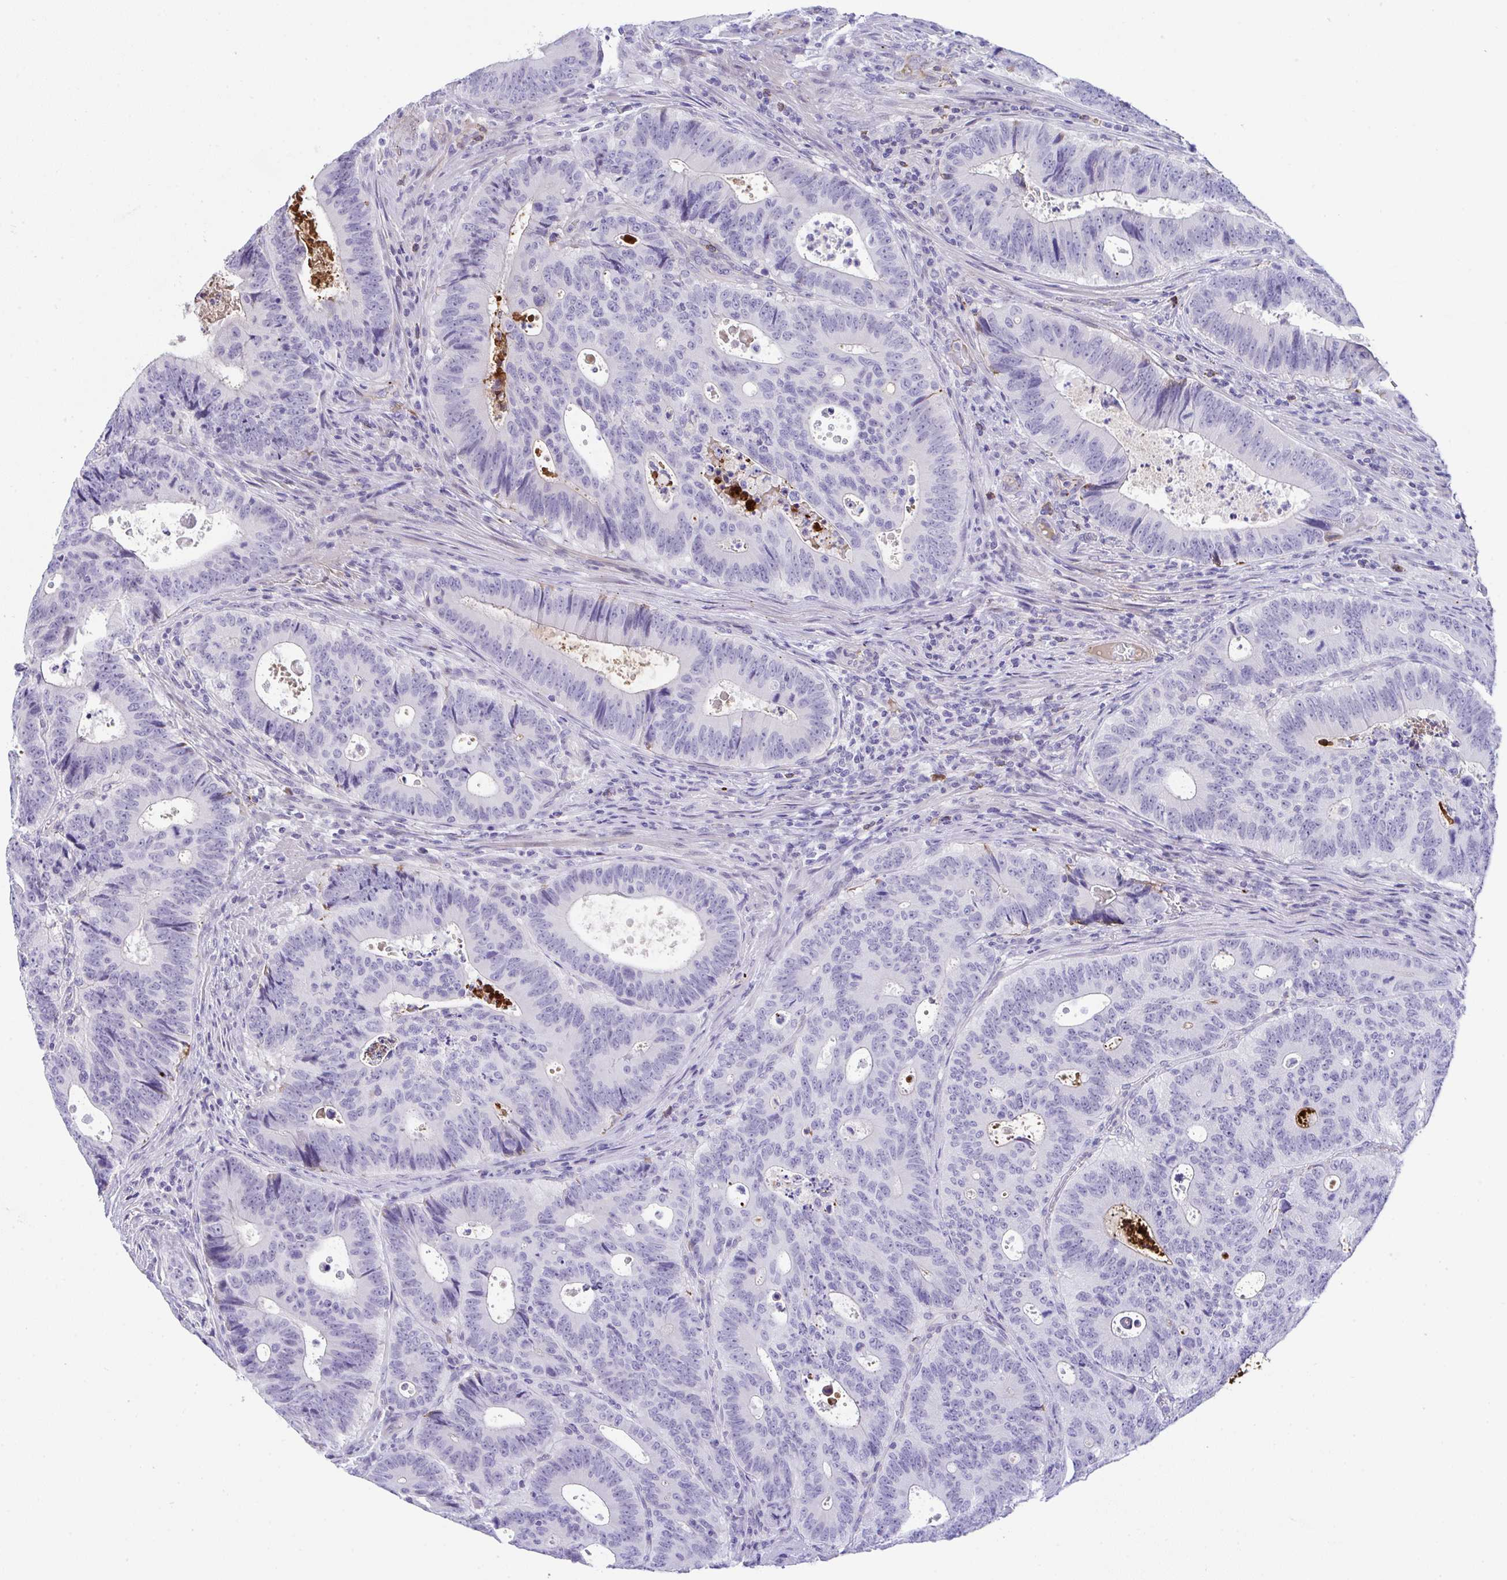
{"staining": {"intensity": "negative", "quantity": "none", "location": "none"}, "tissue": "colorectal cancer", "cell_type": "Tumor cells", "image_type": "cancer", "snomed": [{"axis": "morphology", "description": "Adenocarcinoma, NOS"}, {"axis": "topography", "description": "Colon"}], "caption": "Tumor cells are negative for protein expression in human colorectal adenocarcinoma.", "gene": "KMT2E", "patient": {"sex": "male", "age": 62}}